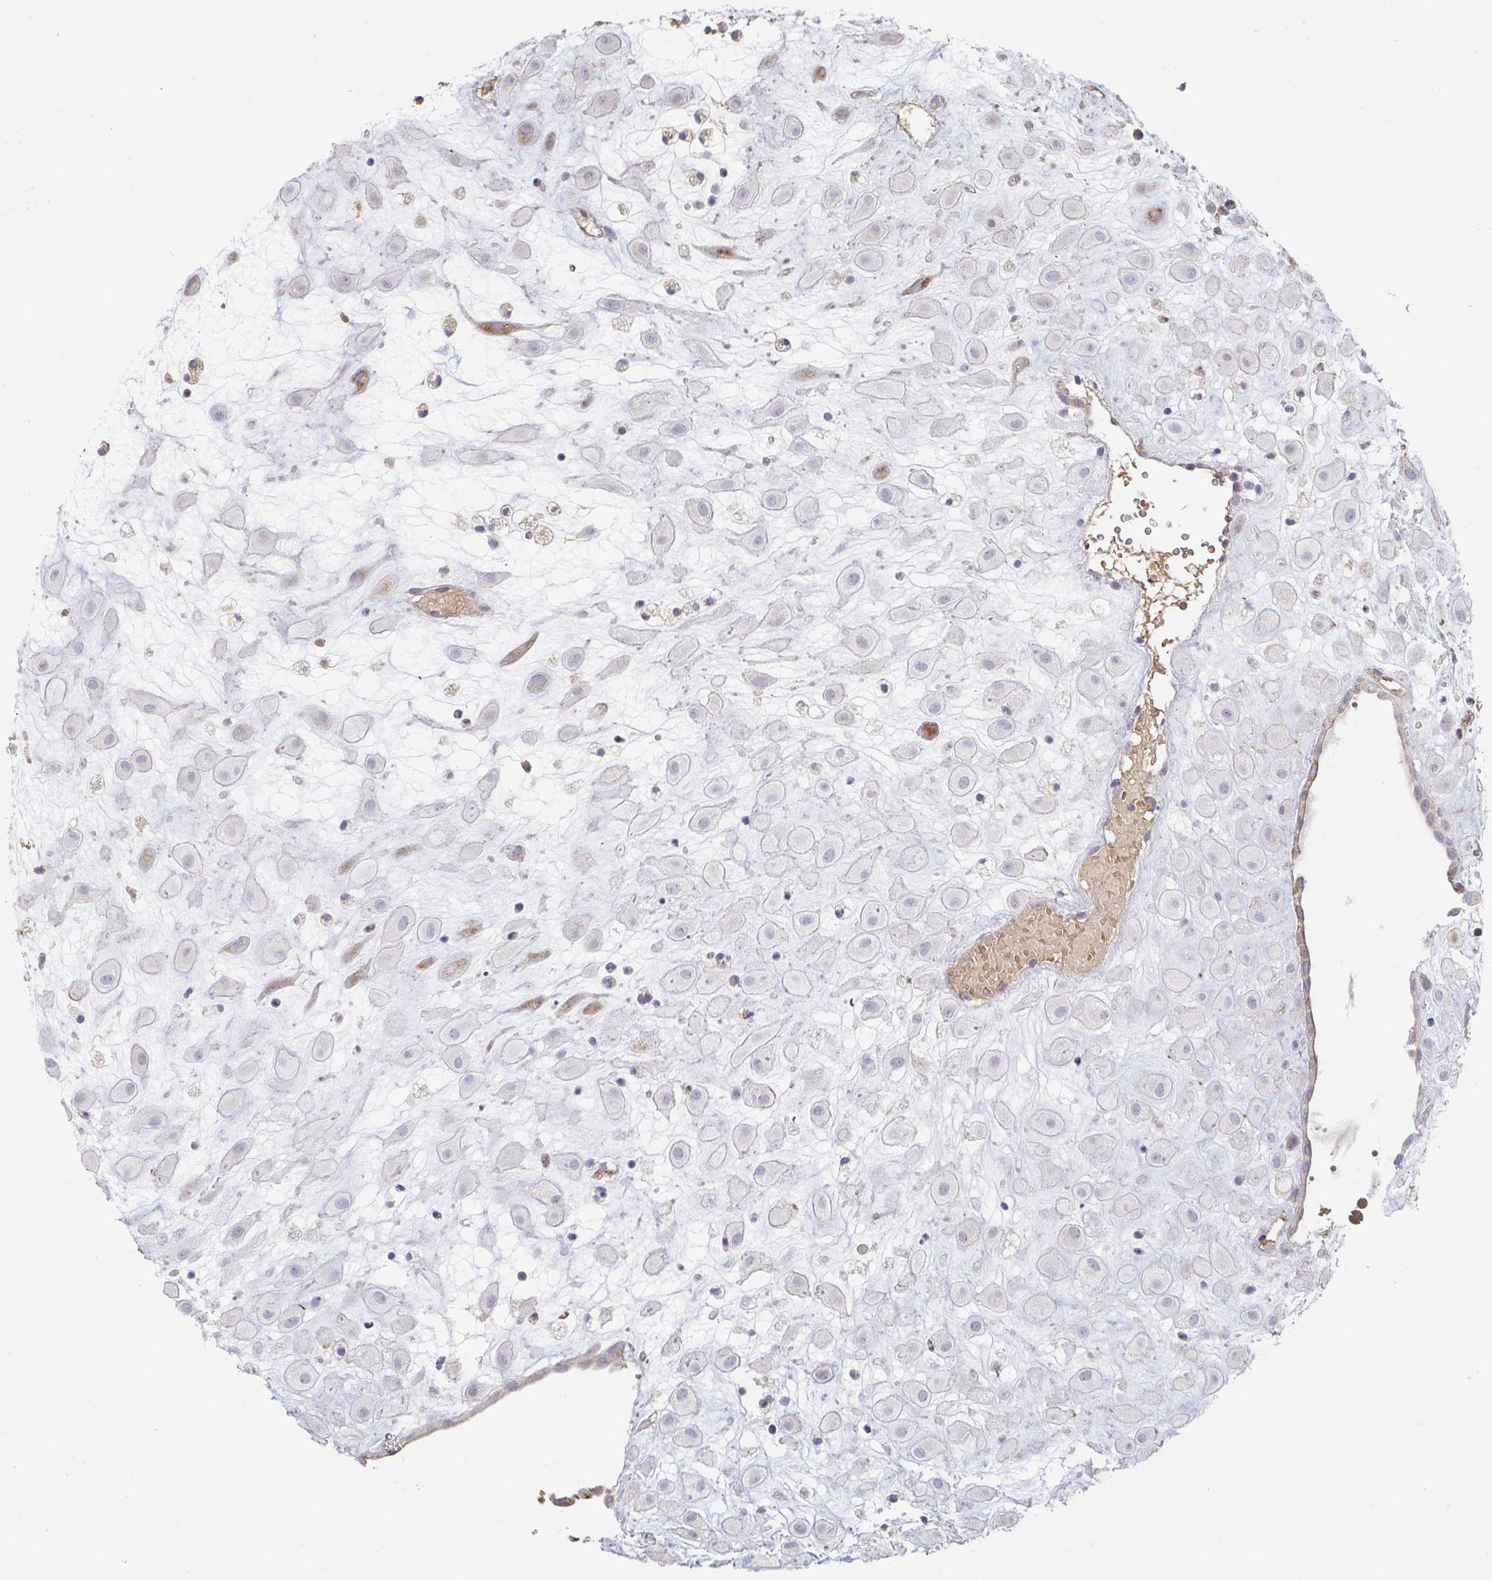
{"staining": {"intensity": "weak", "quantity": "<25%", "location": "cytoplasmic/membranous"}, "tissue": "placenta", "cell_type": "Decidual cells", "image_type": "normal", "snomed": [{"axis": "morphology", "description": "Normal tissue, NOS"}, {"axis": "topography", "description": "Placenta"}], "caption": "Immunohistochemistry histopathology image of normal placenta stained for a protein (brown), which reveals no expression in decidual cells.", "gene": "ZNF526", "patient": {"sex": "female", "age": 24}}